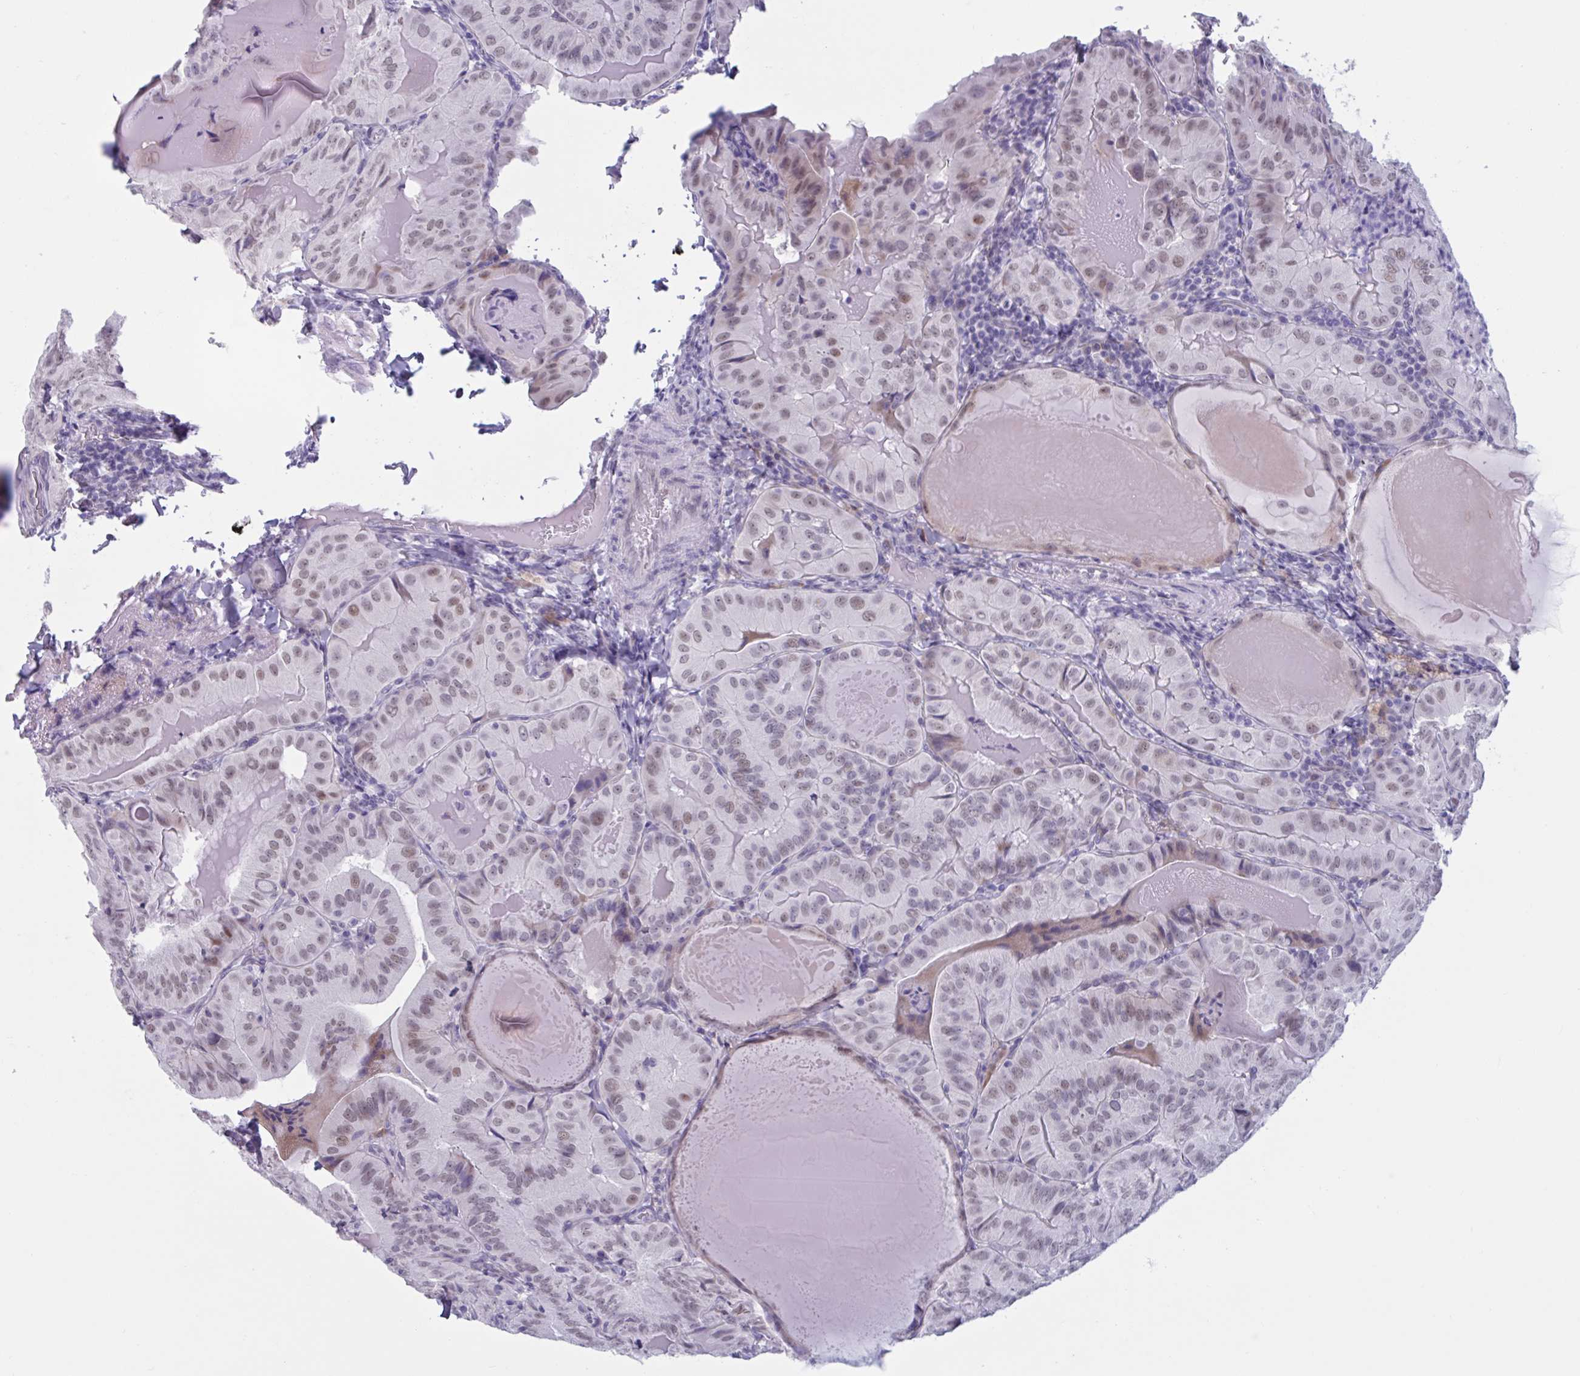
{"staining": {"intensity": "moderate", "quantity": ">75%", "location": "nuclear"}, "tissue": "thyroid cancer", "cell_type": "Tumor cells", "image_type": "cancer", "snomed": [{"axis": "morphology", "description": "Papillary adenocarcinoma, NOS"}, {"axis": "topography", "description": "Thyroid gland"}], "caption": "Papillary adenocarcinoma (thyroid) stained for a protein exhibits moderate nuclear positivity in tumor cells.", "gene": "MSMB", "patient": {"sex": "female", "age": 68}}